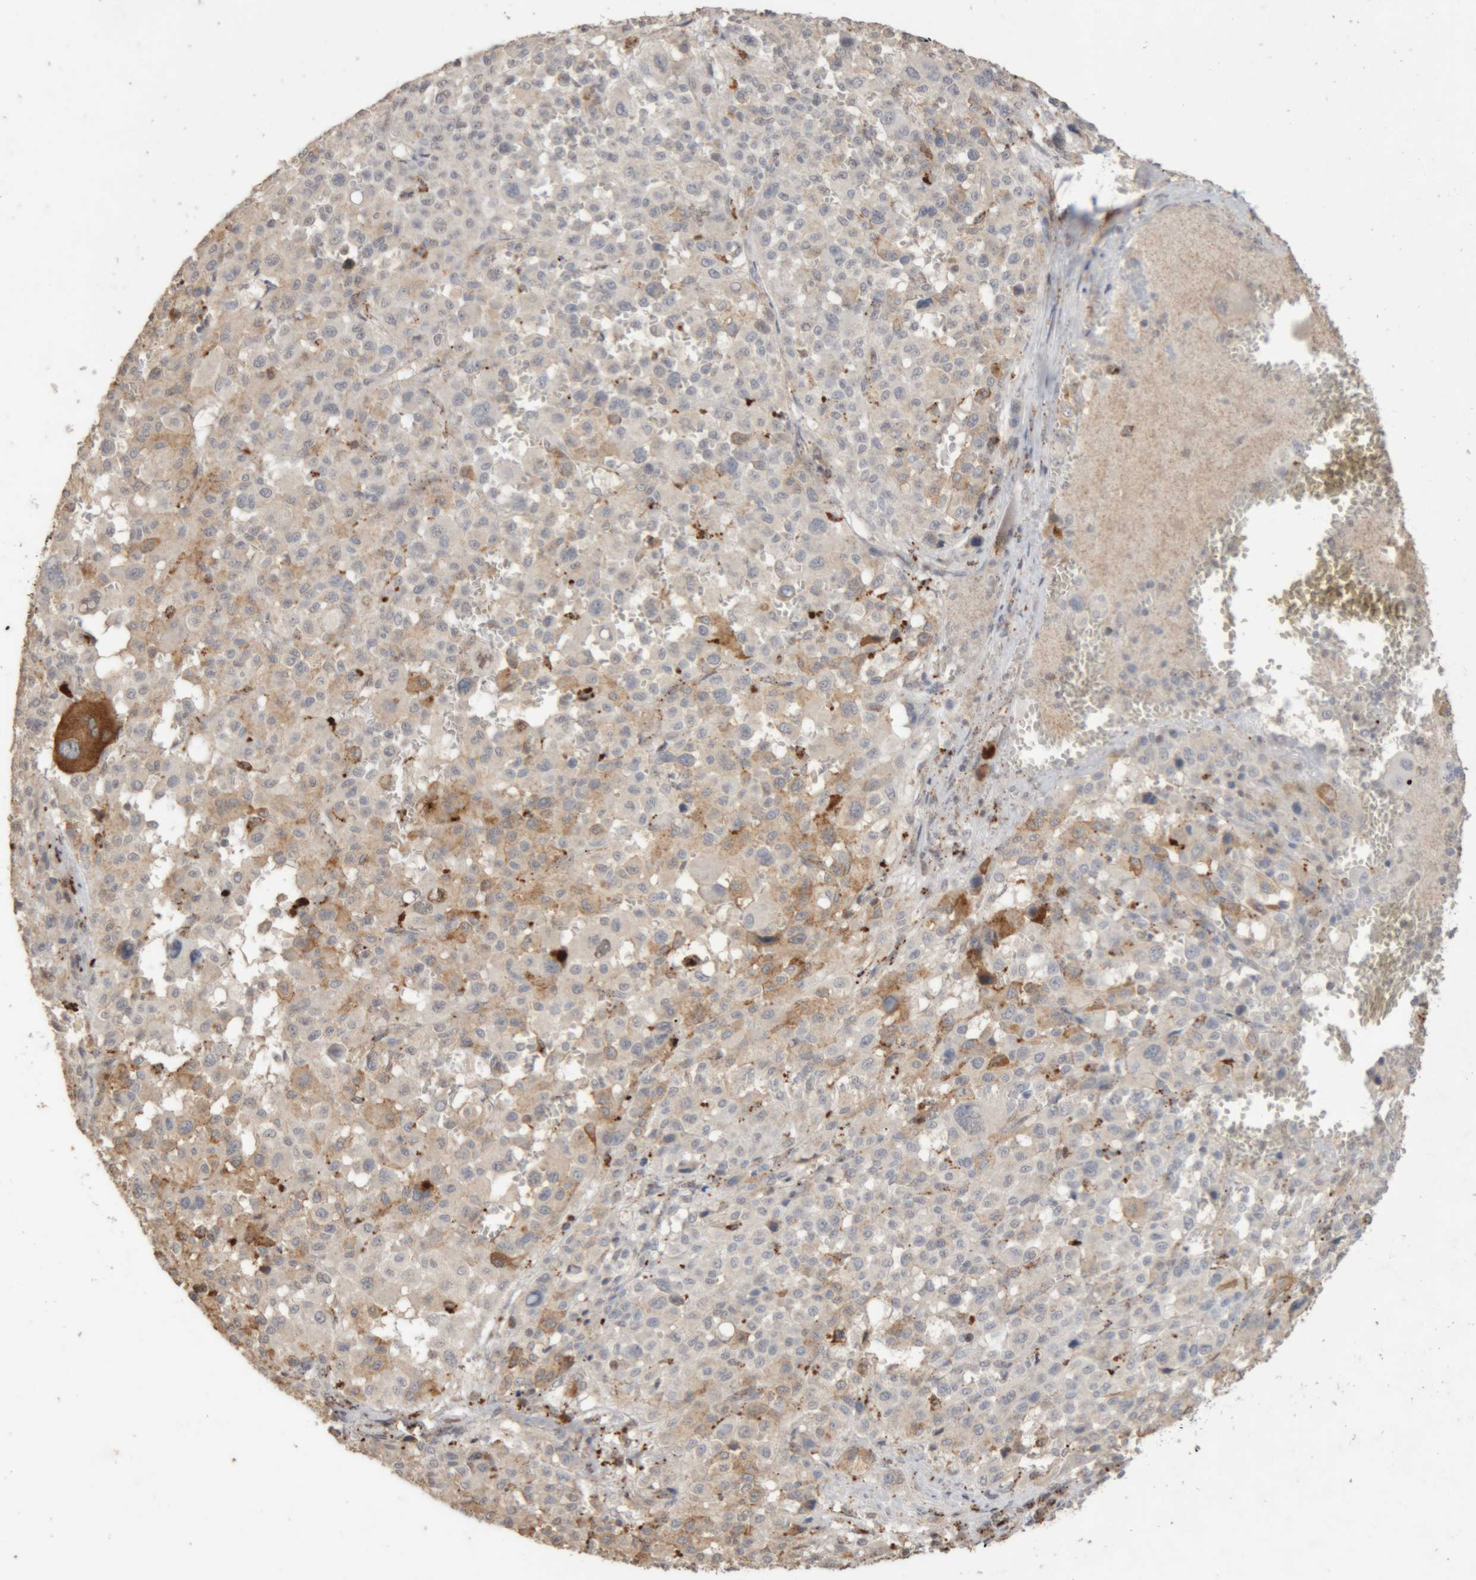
{"staining": {"intensity": "moderate", "quantity": "<25%", "location": "cytoplasmic/membranous"}, "tissue": "melanoma", "cell_type": "Tumor cells", "image_type": "cancer", "snomed": [{"axis": "morphology", "description": "Malignant melanoma, Metastatic site"}, {"axis": "topography", "description": "Skin"}], "caption": "The immunohistochemical stain labels moderate cytoplasmic/membranous expression in tumor cells of melanoma tissue.", "gene": "ARSA", "patient": {"sex": "female", "age": 74}}